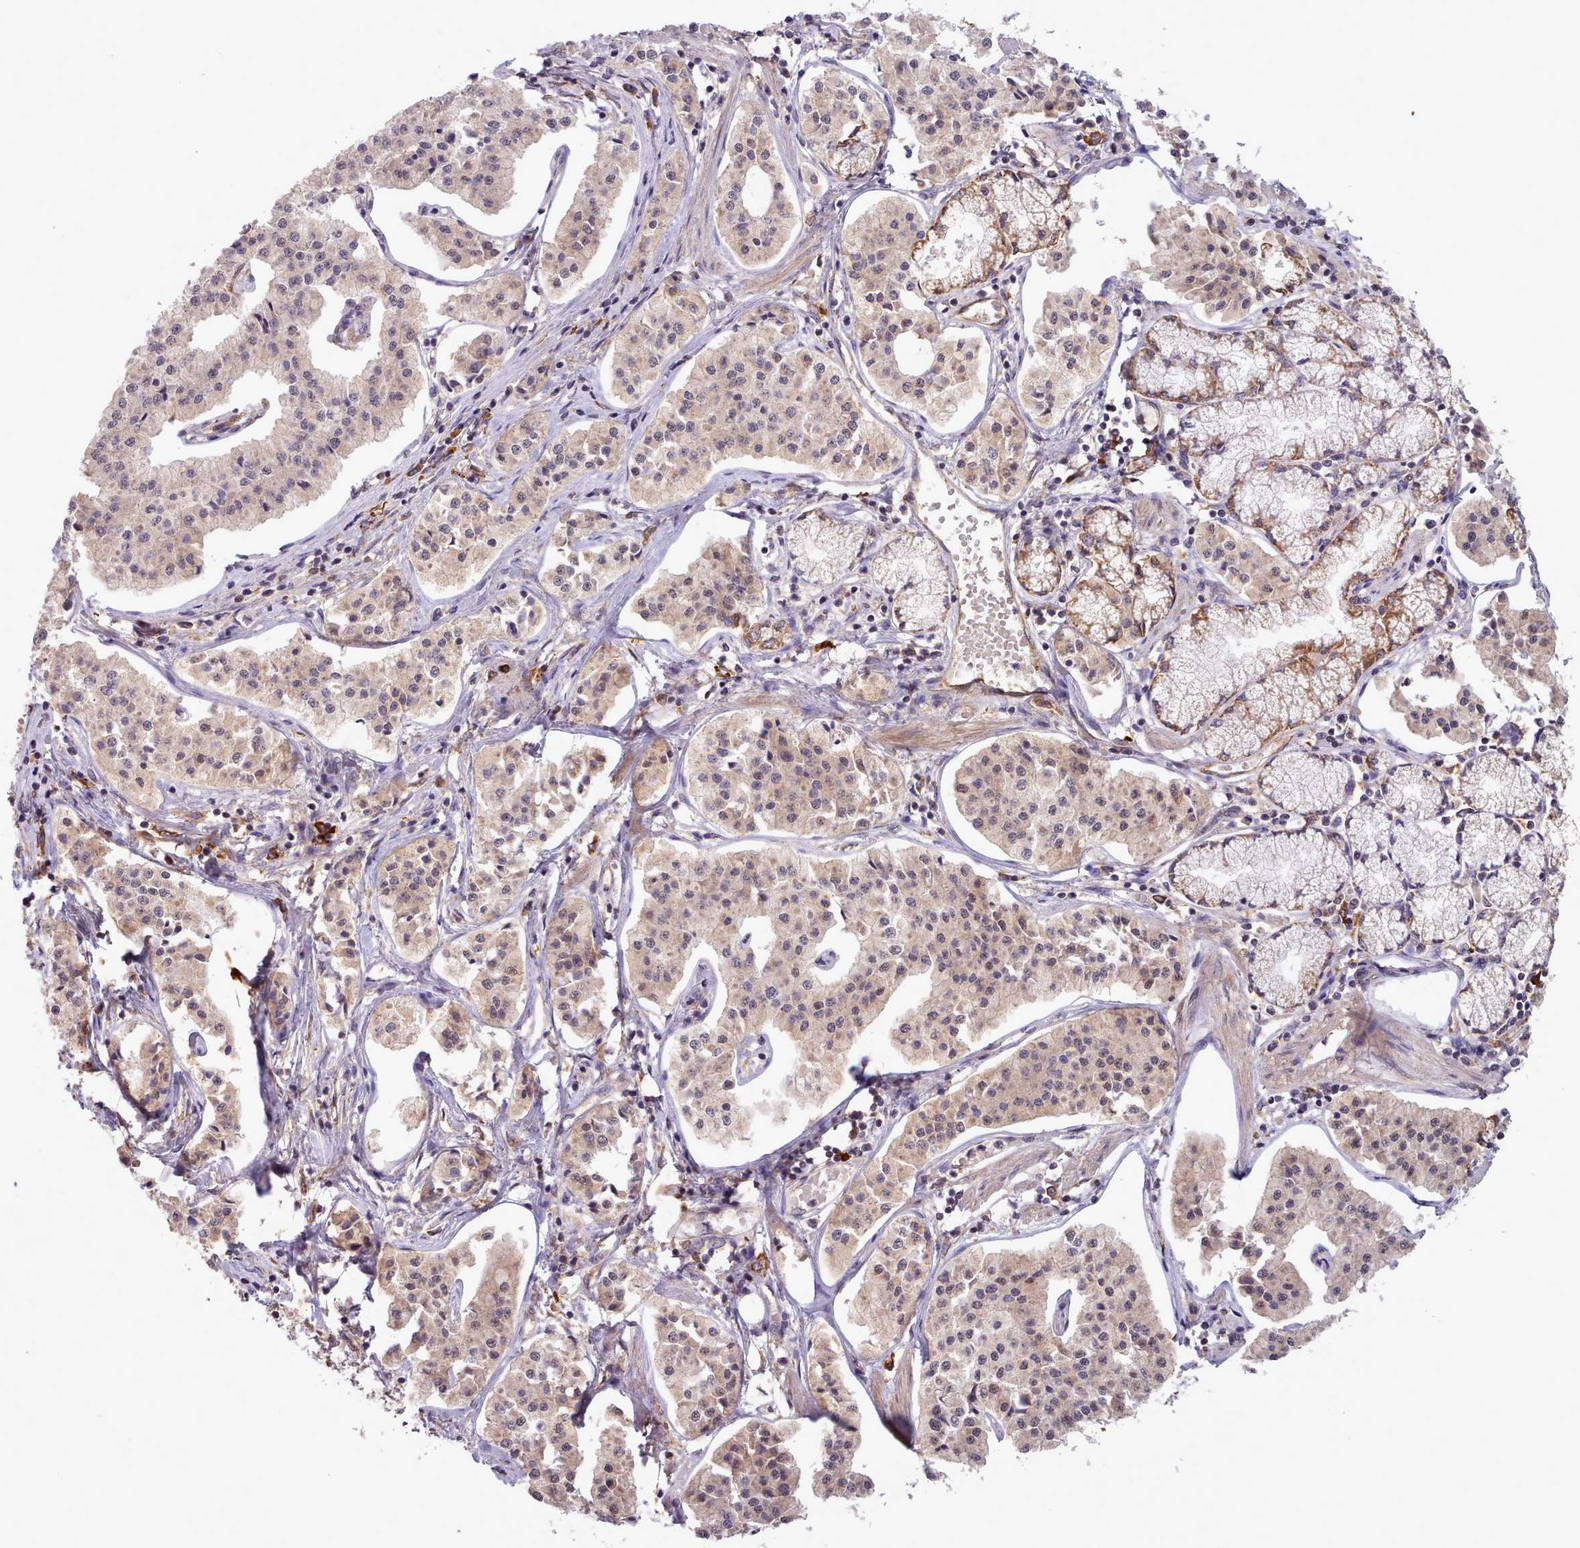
{"staining": {"intensity": "weak", "quantity": "<25%", "location": "cytoplasmic/membranous"}, "tissue": "pancreatic cancer", "cell_type": "Tumor cells", "image_type": "cancer", "snomed": [{"axis": "morphology", "description": "Adenocarcinoma, NOS"}, {"axis": "topography", "description": "Pancreas"}], "caption": "Tumor cells show no significant protein positivity in pancreatic cancer (adenocarcinoma).", "gene": "PIP4P1", "patient": {"sex": "female", "age": 50}}